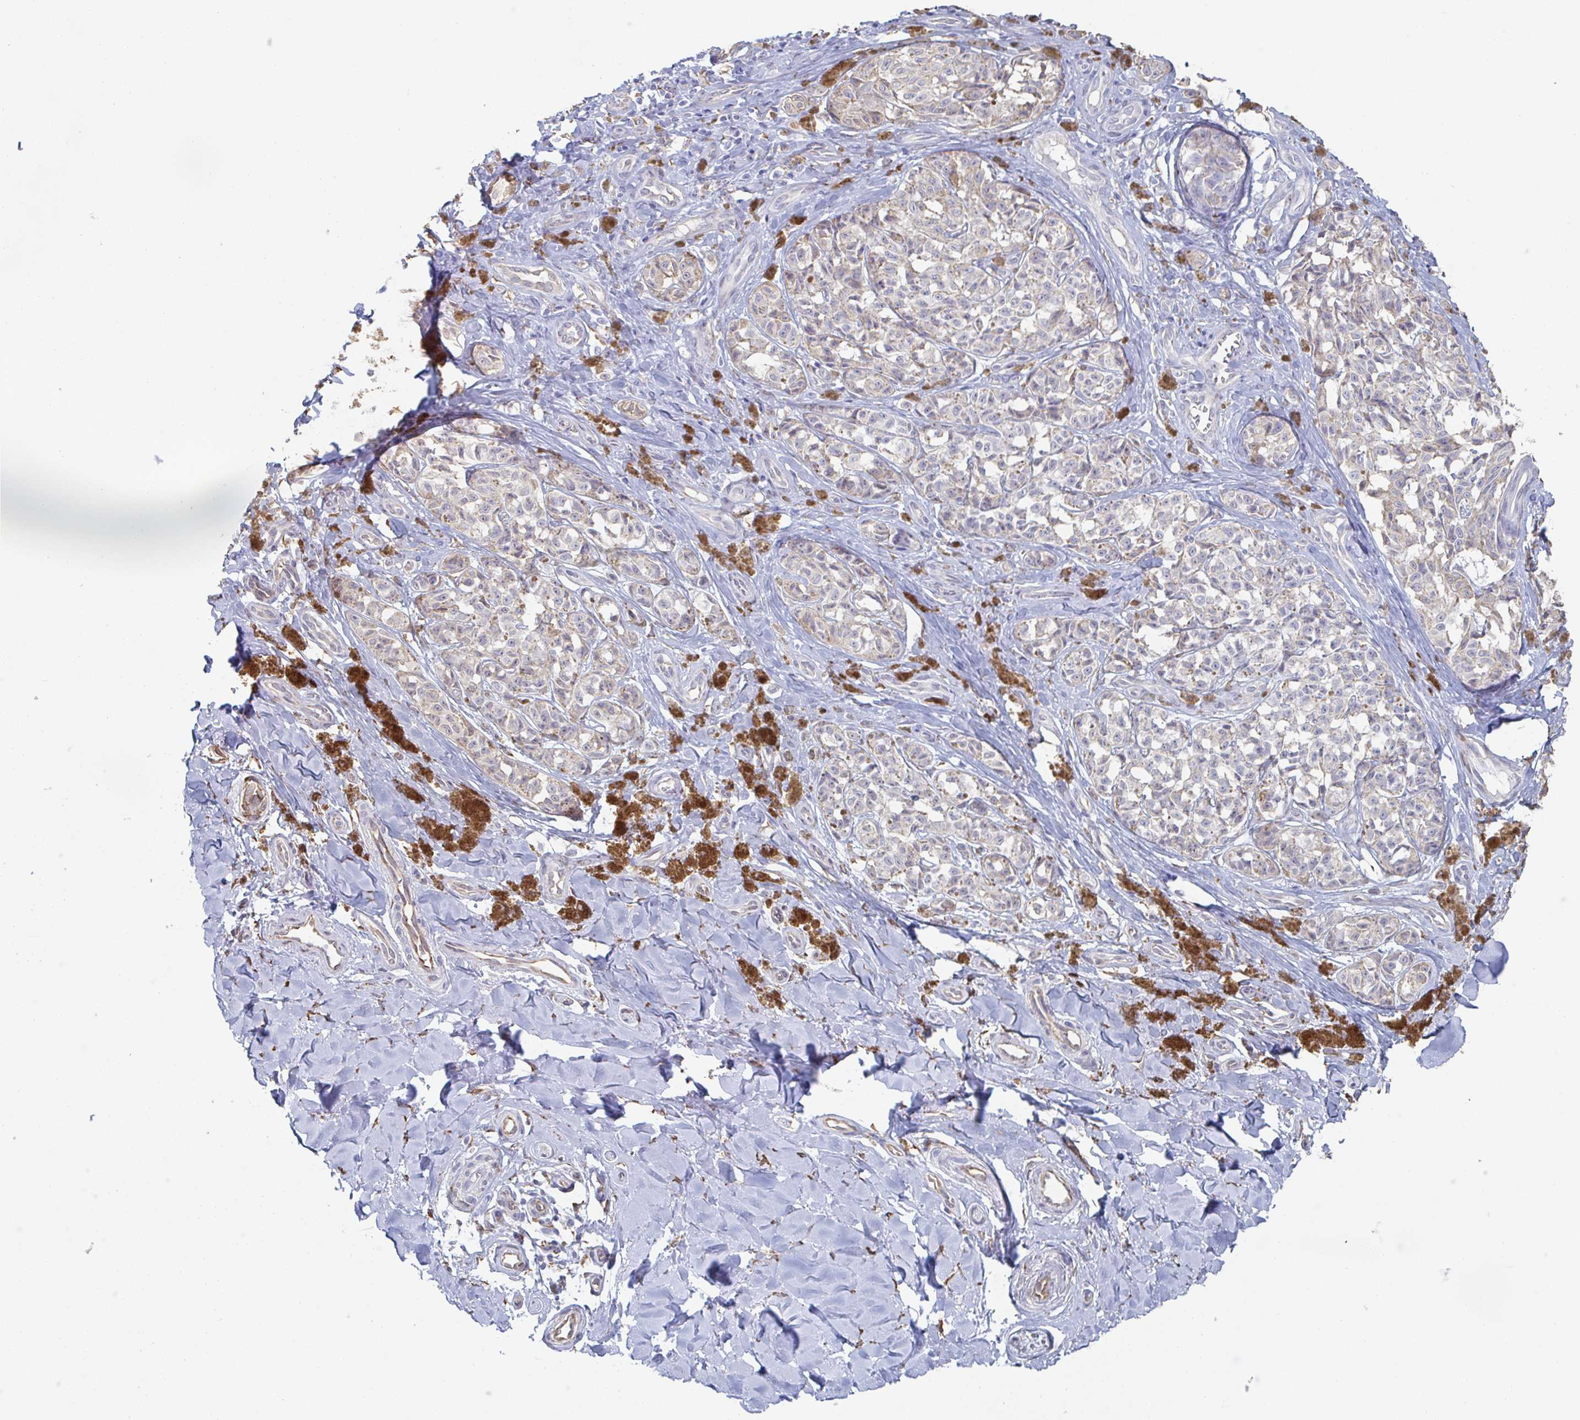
{"staining": {"intensity": "negative", "quantity": "none", "location": "none"}, "tissue": "melanoma", "cell_type": "Tumor cells", "image_type": "cancer", "snomed": [{"axis": "morphology", "description": "Malignant melanoma, NOS"}, {"axis": "topography", "description": "Skin"}], "caption": "This histopathology image is of melanoma stained with immunohistochemistry to label a protein in brown with the nuclei are counter-stained blue. There is no positivity in tumor cells.", "gene": "RAB5IF", "patient": {"sex": "female", "age": 65}}